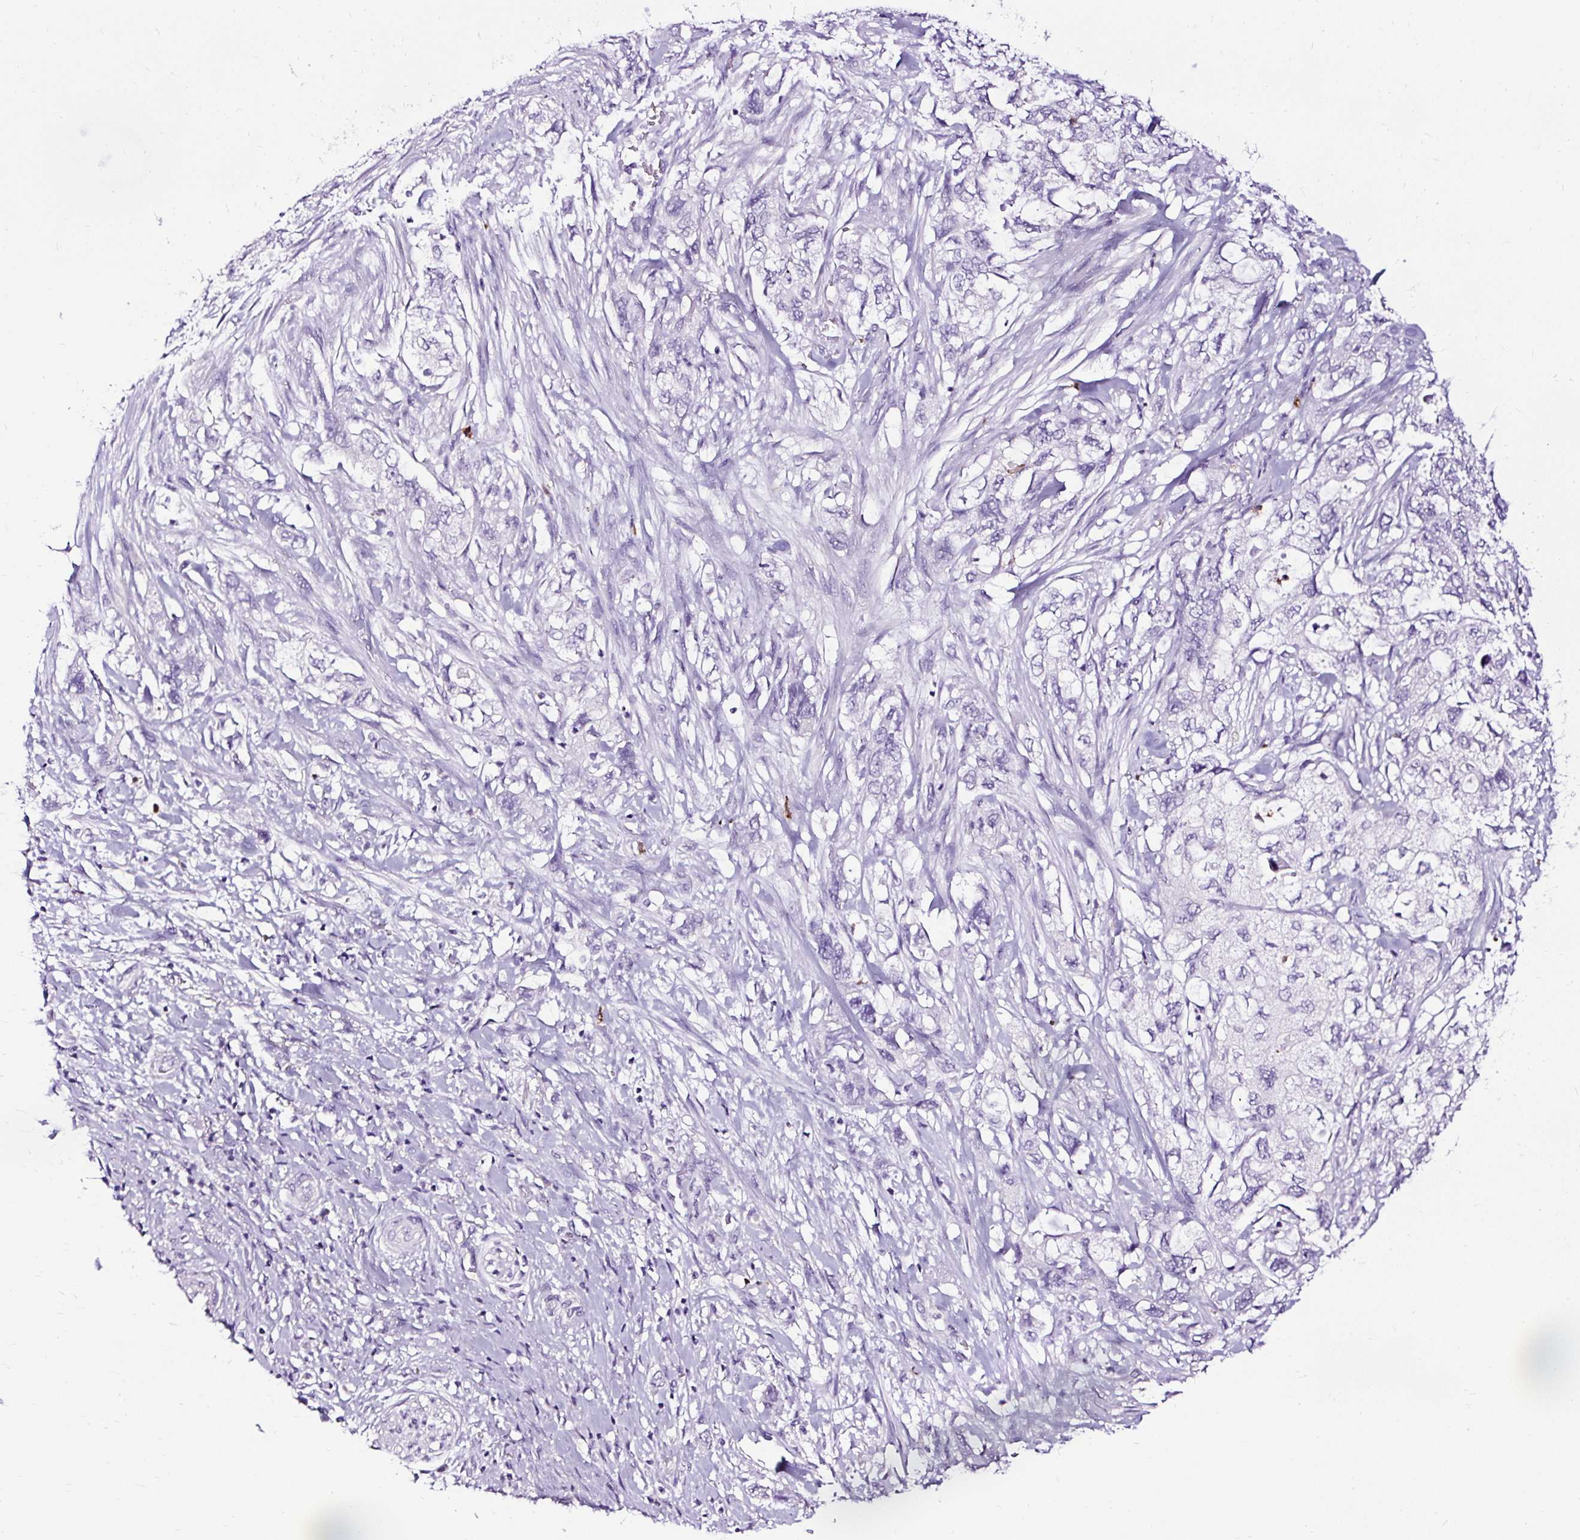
{"staining": {"intensity": "negative", "quantity": "none", "location": "none"}, "tissue": "pancreatic cancer", "cell_type": "Tumor cells", "image_type": "cancer", "snomed": [{"axis": "morphology", "description": "Adenocarcinoma, NOS"}, {"axis": "topography", "description": "Pancreas"}], "caption": "Tumor cells are negative for protein expression in human pancreatic cancer (adenocarcinoma). (DAB immunohistochemistry (IHC) with hematoxylin counter stain).", "gene": "SLC7A8", "patient": {"sex": "female", "age": 73}}